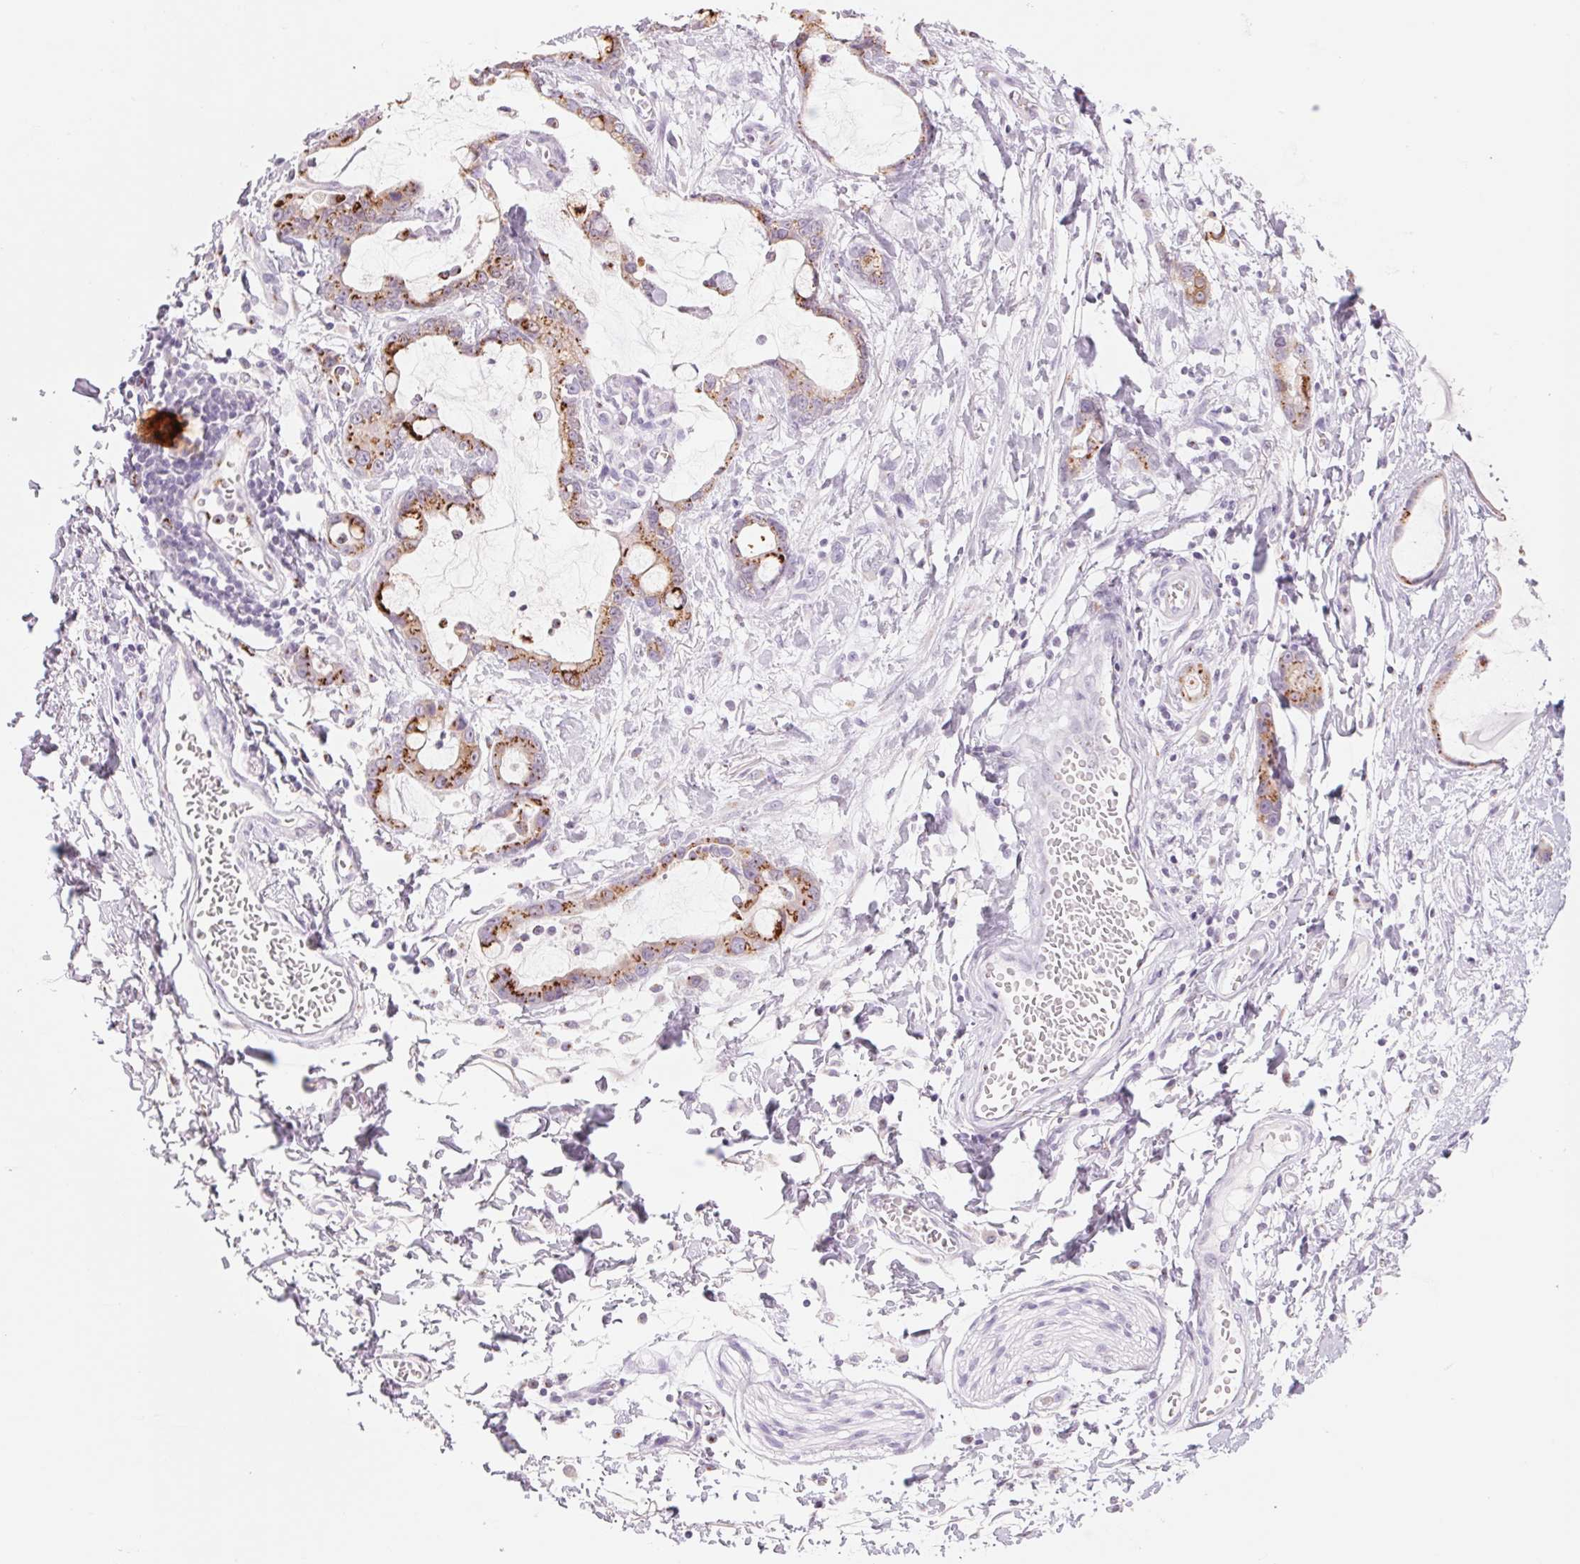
{"staining": {"intensity": "strong", "quantity": ">75%", "location": "cytoplasmic/membranous"}, "tissue": "stomach cancer", "cell_type": "Tumor cells", "image_type": "cancer", "snomed": [{"axis": "morphology", "description": "Adenocarcinoma, NOS"}, {"axis": "topography", "description": "Stomach"}], "caption": "High-magnification brightfield microscopy of stomach adenocarcinoma stained with DAB (3,3'-diaminobenzidine) (brown) and counterstained with hematoxylin (blue). tumor cells exhibit strong cytoplasmic/membranous expression is seen in approximately>75% of cells.", "gene": "GALNT7", "patient": {"sex": "male", "age": 55}}